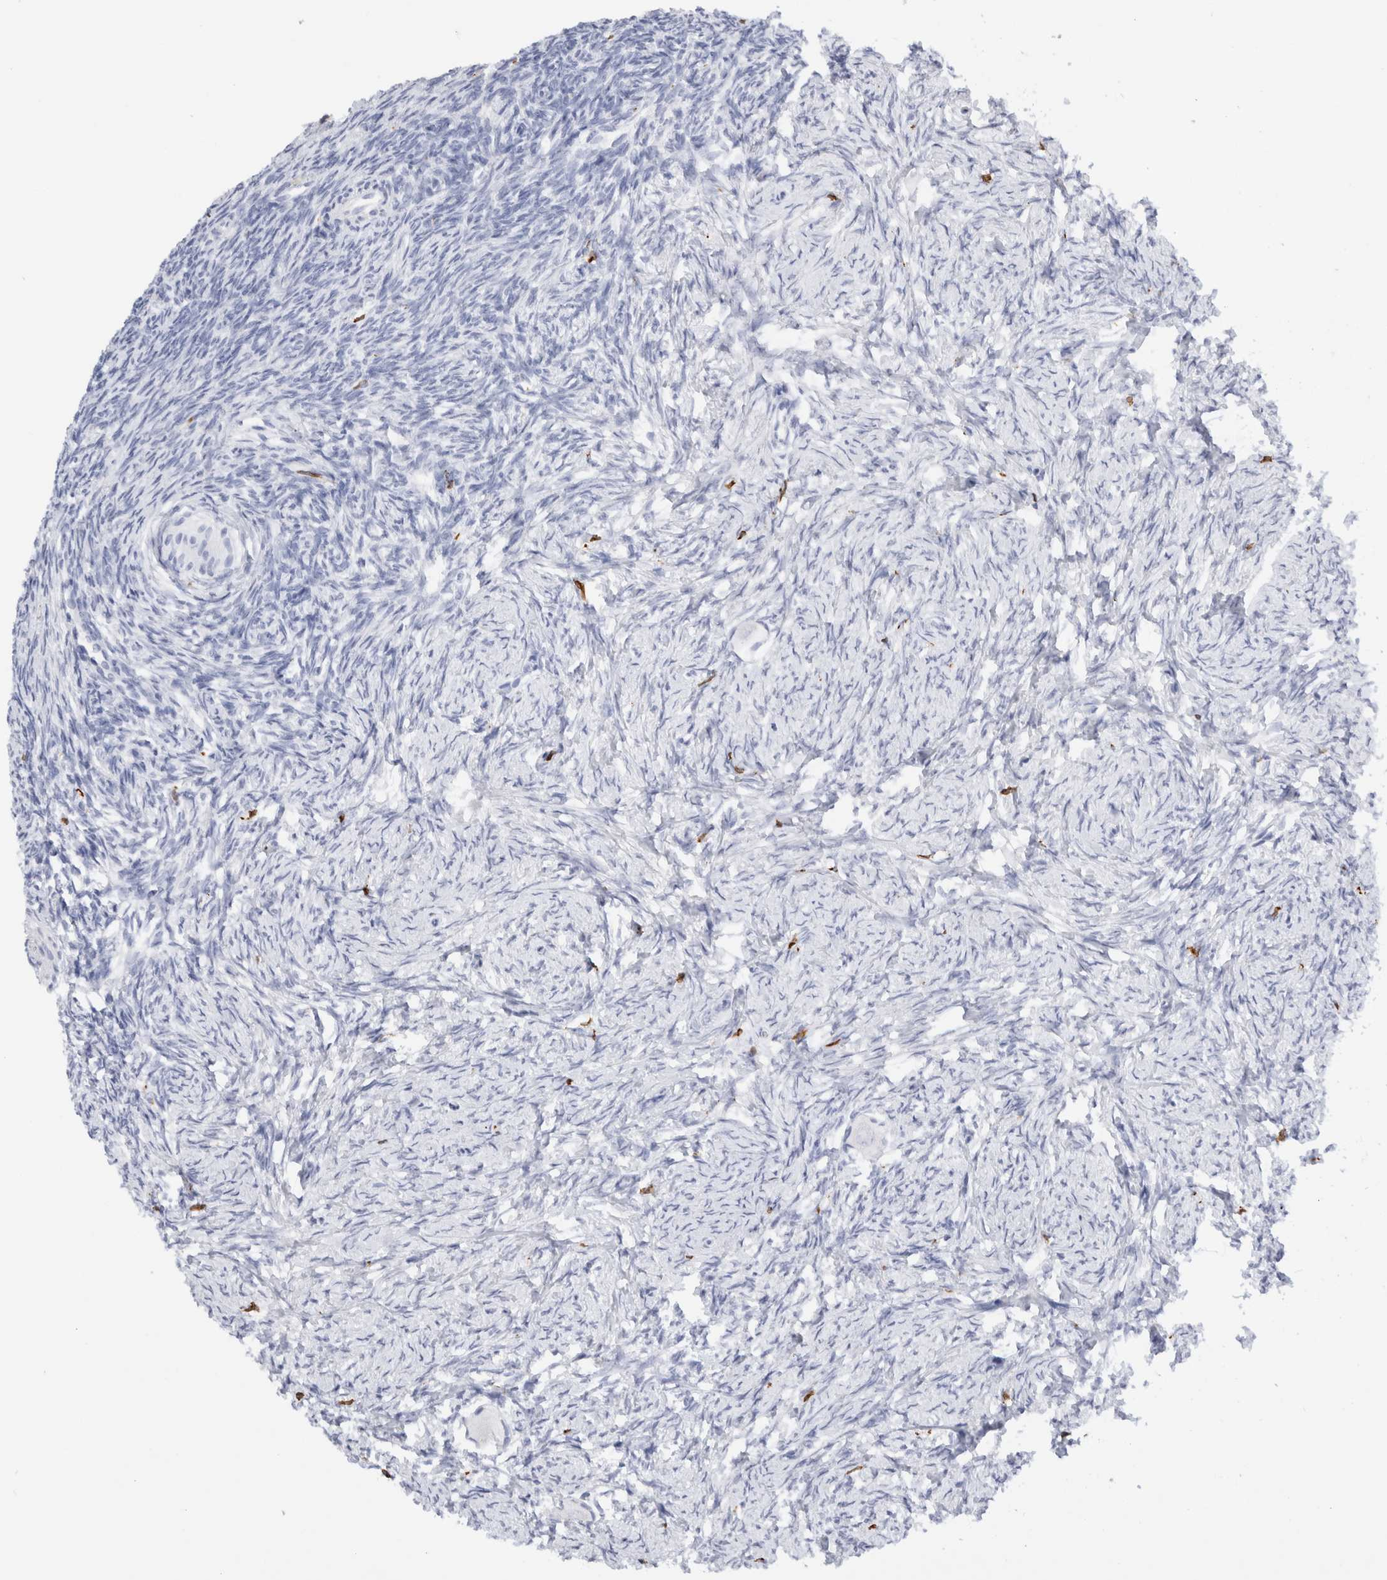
{"staining": {"intensity": "negative", "quantity": "none", "location": "none"}, "tissue": "ovary", "cell_type": "Follicle cells", "image_type": "normal", "snomed": [{"axis": "morphology", "description": "Normal tissue, NOS"}, {"axis": "topography", "description": "Ovary"}], "caption": "Protein analysis of normal ovary demonstrates no significant positivity in follicle cells.", "gene": "ALOX5AP", "patient": {"sex": "female", "age": 34}}